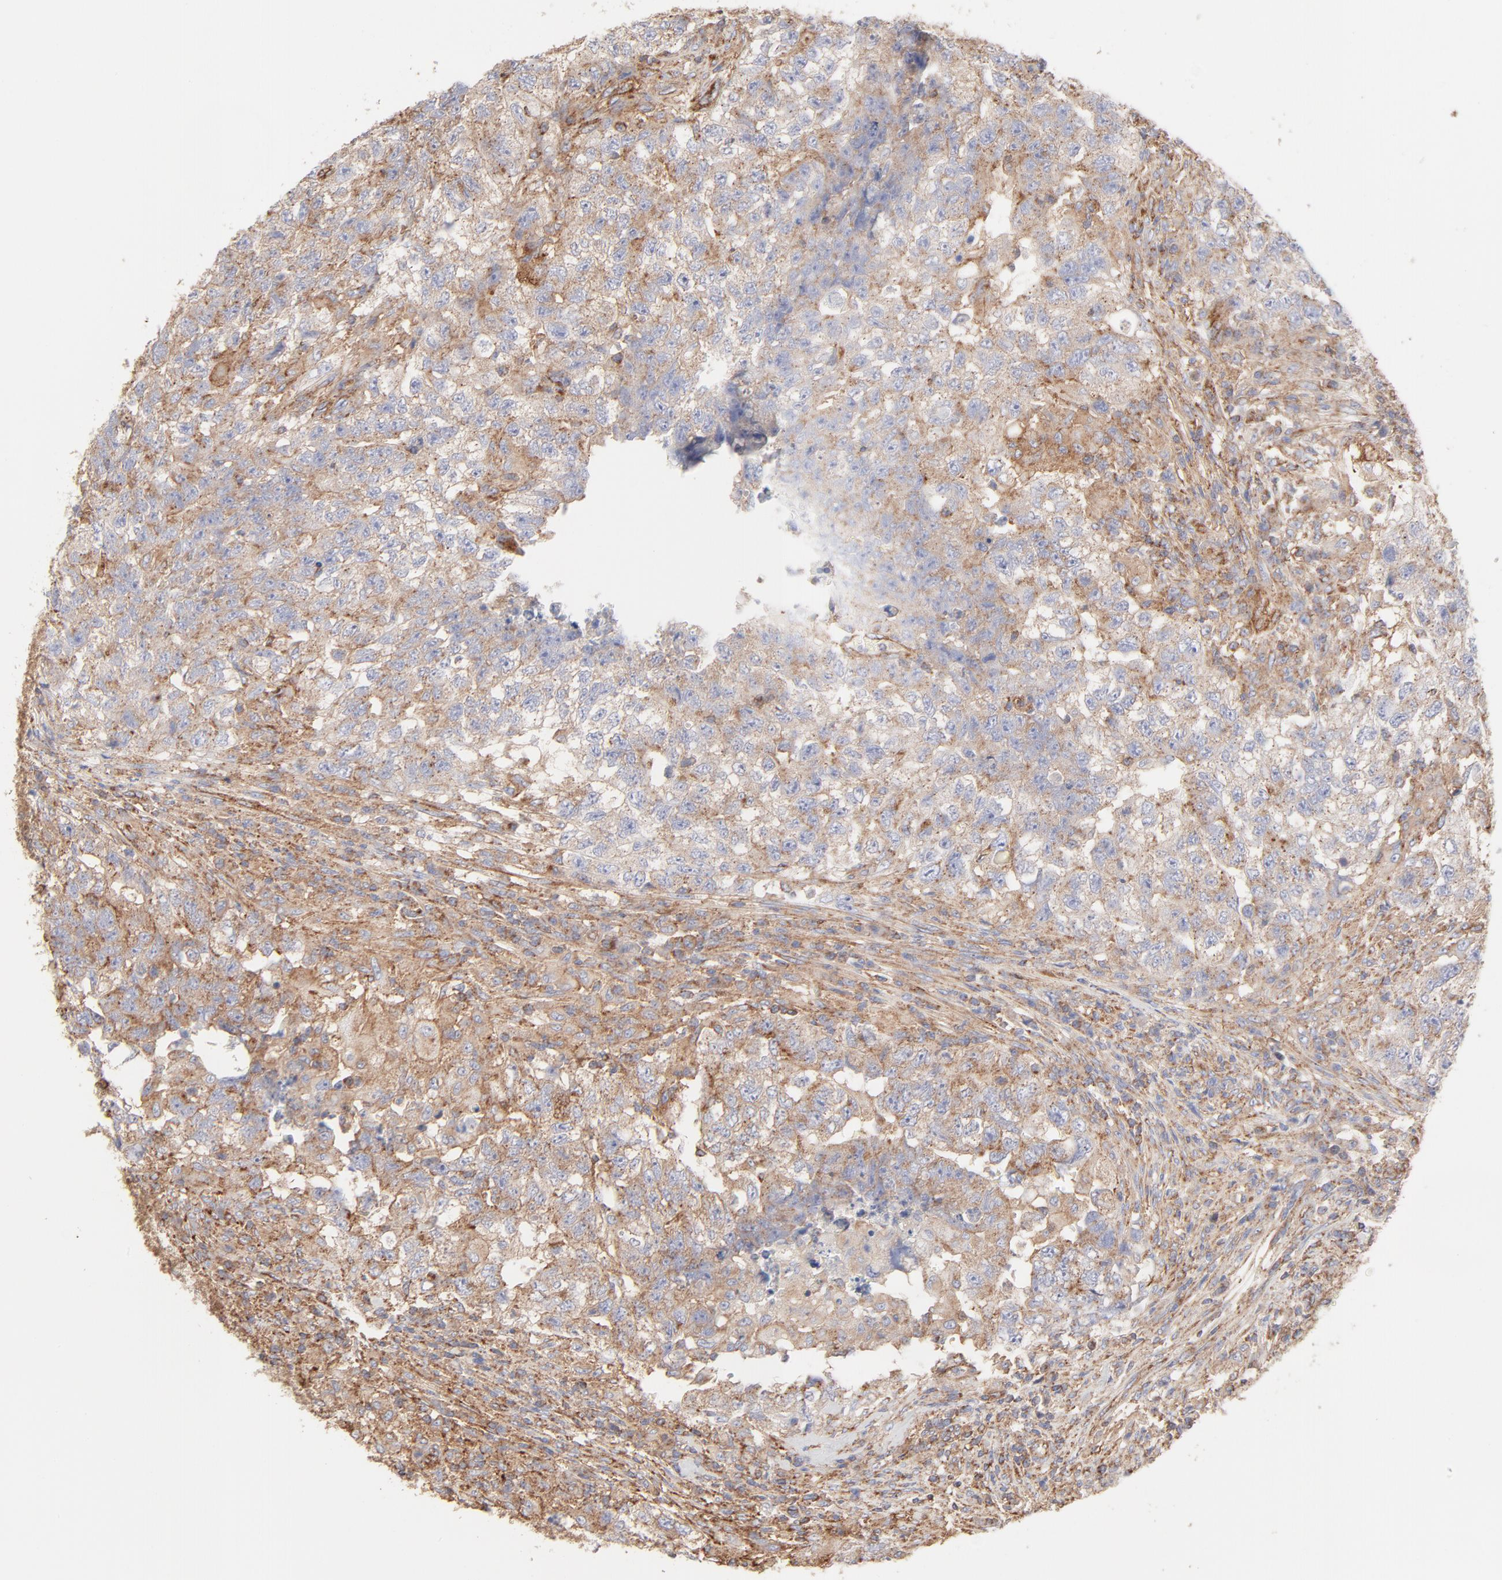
{"staining": {"intensity": "moderate", "quantity": ">75%", "location": "cytoplasmic/membranous"}, "tissue": "testis cancer", "cell_type": "Tumor cells", "image_type": "cancer", "snomed": [{"axis": "morphology", "description": "Carcinoma, Embryonal, NOS"}, {"axis": "topography", "description": "Testis"}], "caption": "Protein expression analysis of human testis embryonal carcinoma reveals moderate cytoplasmic/membranous staining in approximately >75% of tumor cells. The staining was performed using DAB to visualize the protein expression in brown, while the nuclei were stained in blue with hematoxylin (Magnification: 20x).", "gene": "CLTB", "patient": {"sex": "male", "age": 21}}